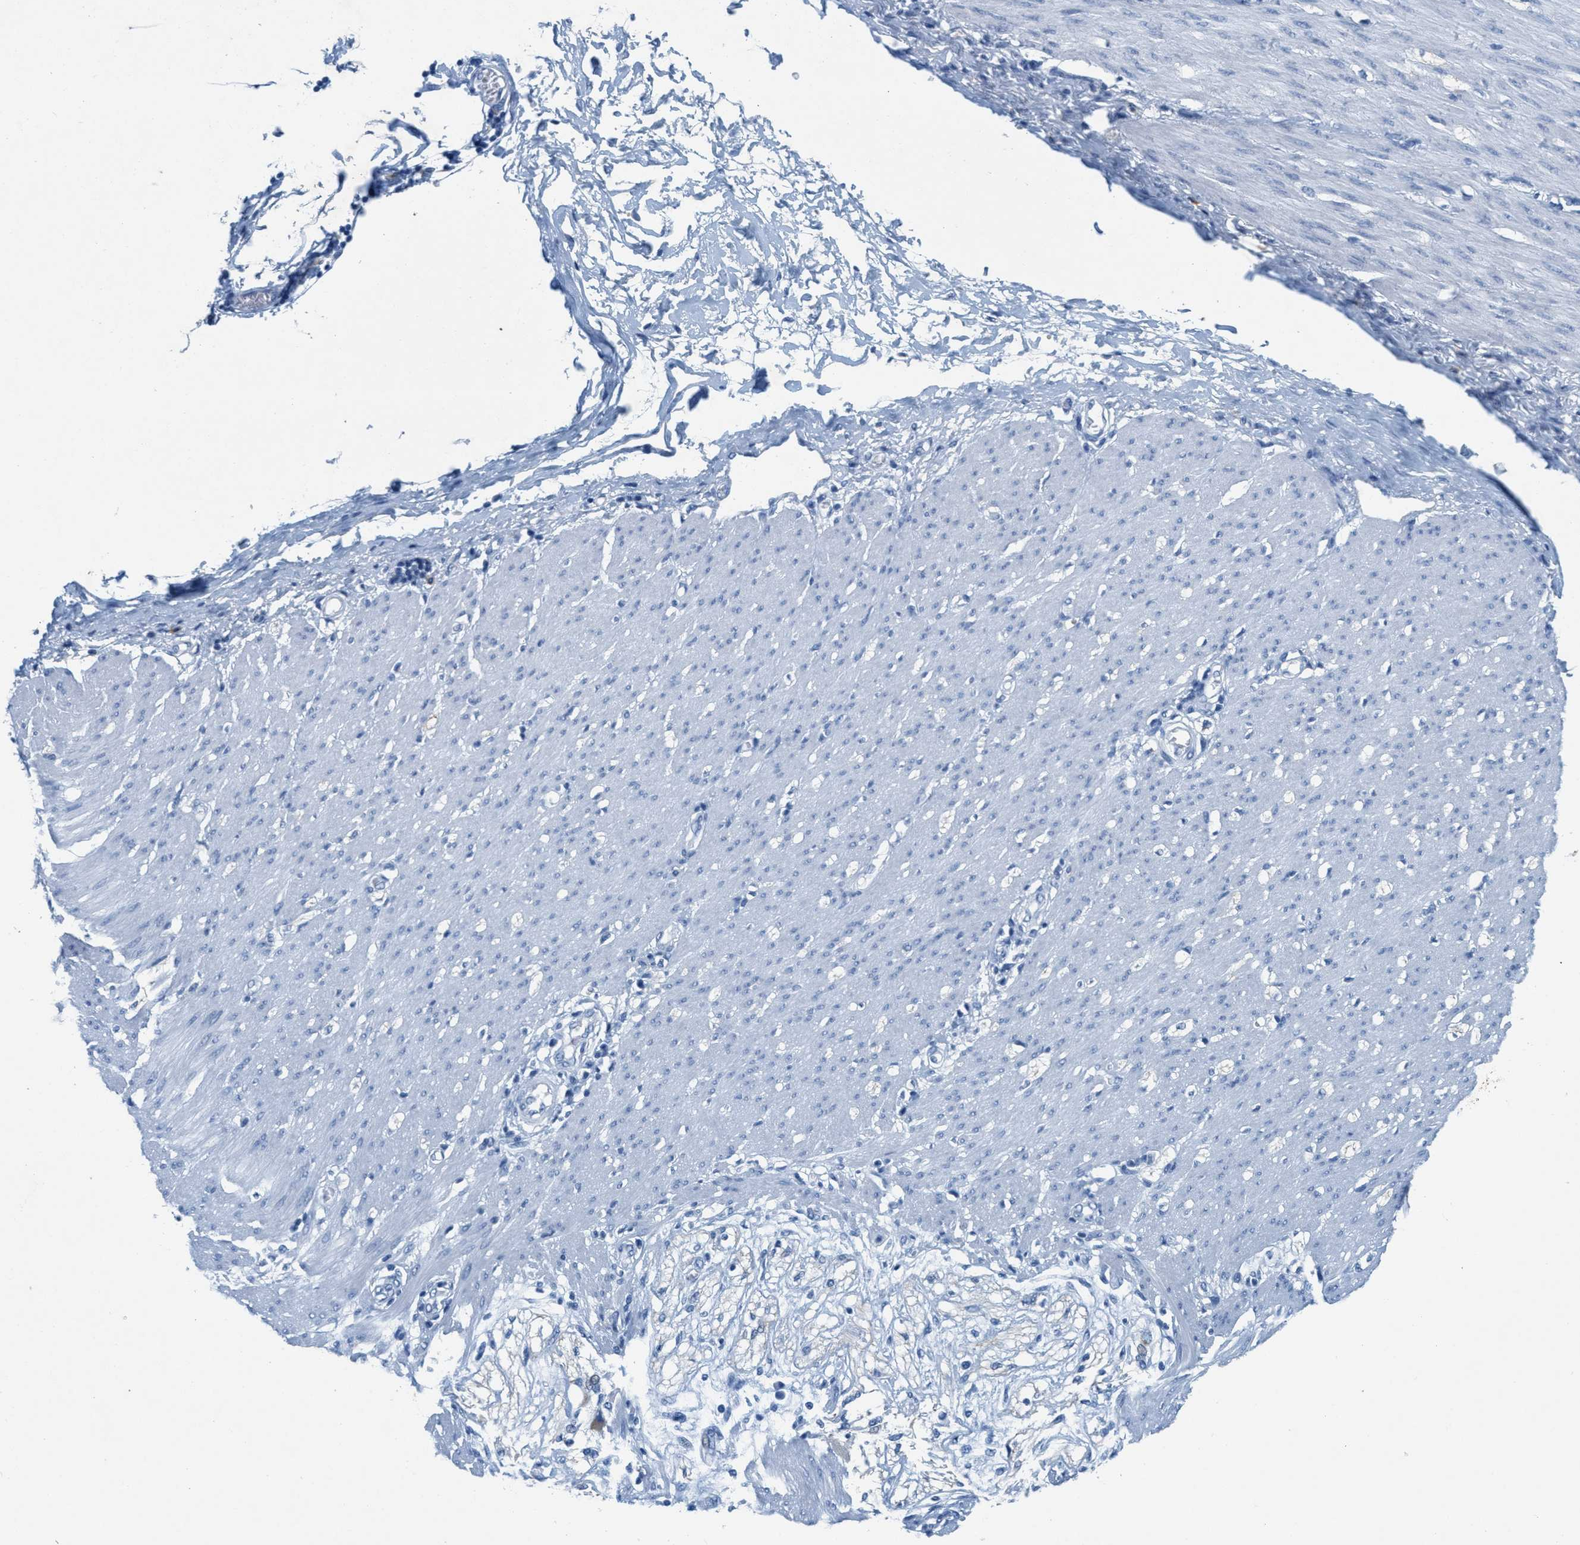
{"staining": {"intensity": "negative", "quantity": "none", "location": "none"}, "tissue": "adipose tissue", "cell_type": "Adipocytes", "image_type": "normal", "snomed": [{"axis": "morphology", "description": "Normal tissue, NOS"}, {"axis": "morphology", "description": "Adenocarcinoma, NOS"}, {"axis": "topography", "description": "Colon"}, {"axis": "topography", "description": "Peripheral nerve tissue"}], "caption": "Micrograph shows no significant protein expression in adipocytes of normal adipose tissue.", "gene": "GPM6A", "patient": {"sex": "male", "age": 14}}